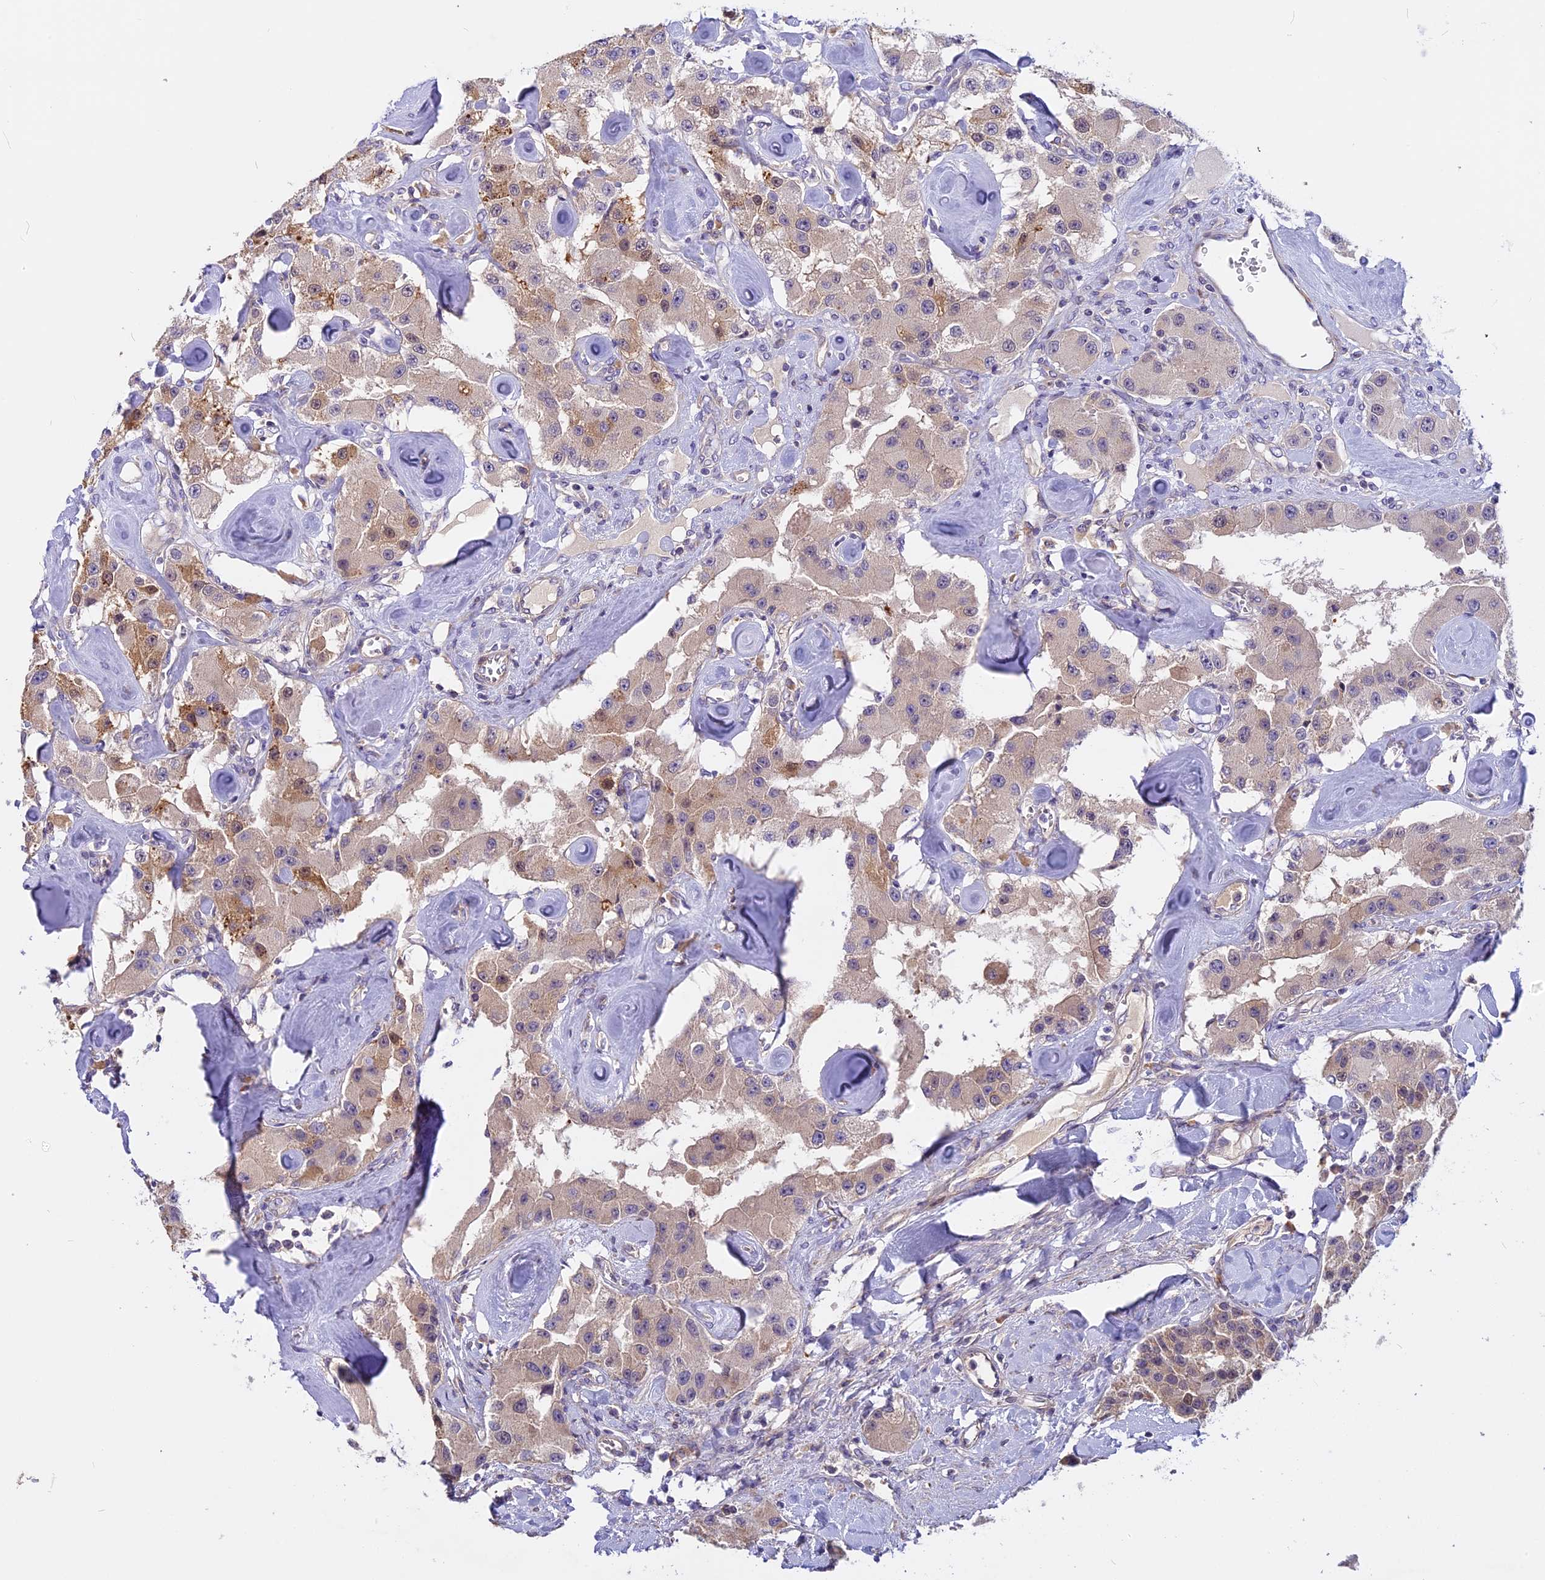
{"staining": {"intensity": "moderate", "quantity": ">75%", "location": "cytoplasmic/membranous"}, "tissue": "carcinoid", "cell_type": "Tumor cells", "image_type": "cancer", "snomed": [{"axis": "morphology", "description": "Carcinoid, malignant, NOS"}, {"axis": "topography", "description": "Pancreas"}], "caption": "Protein staining of carcinoid (malignant) tissue reveals moderate cytoplasmic/membranous expression in about >75% of tumor cells. (Stains: DAB (3,3'-diaminobenzidine) in brown, nuclei in blue, Microscopy: brightfield microscopy at high magnification).", "gene": "FAM98C", "patient": {"sex": "male", "age": 41}}